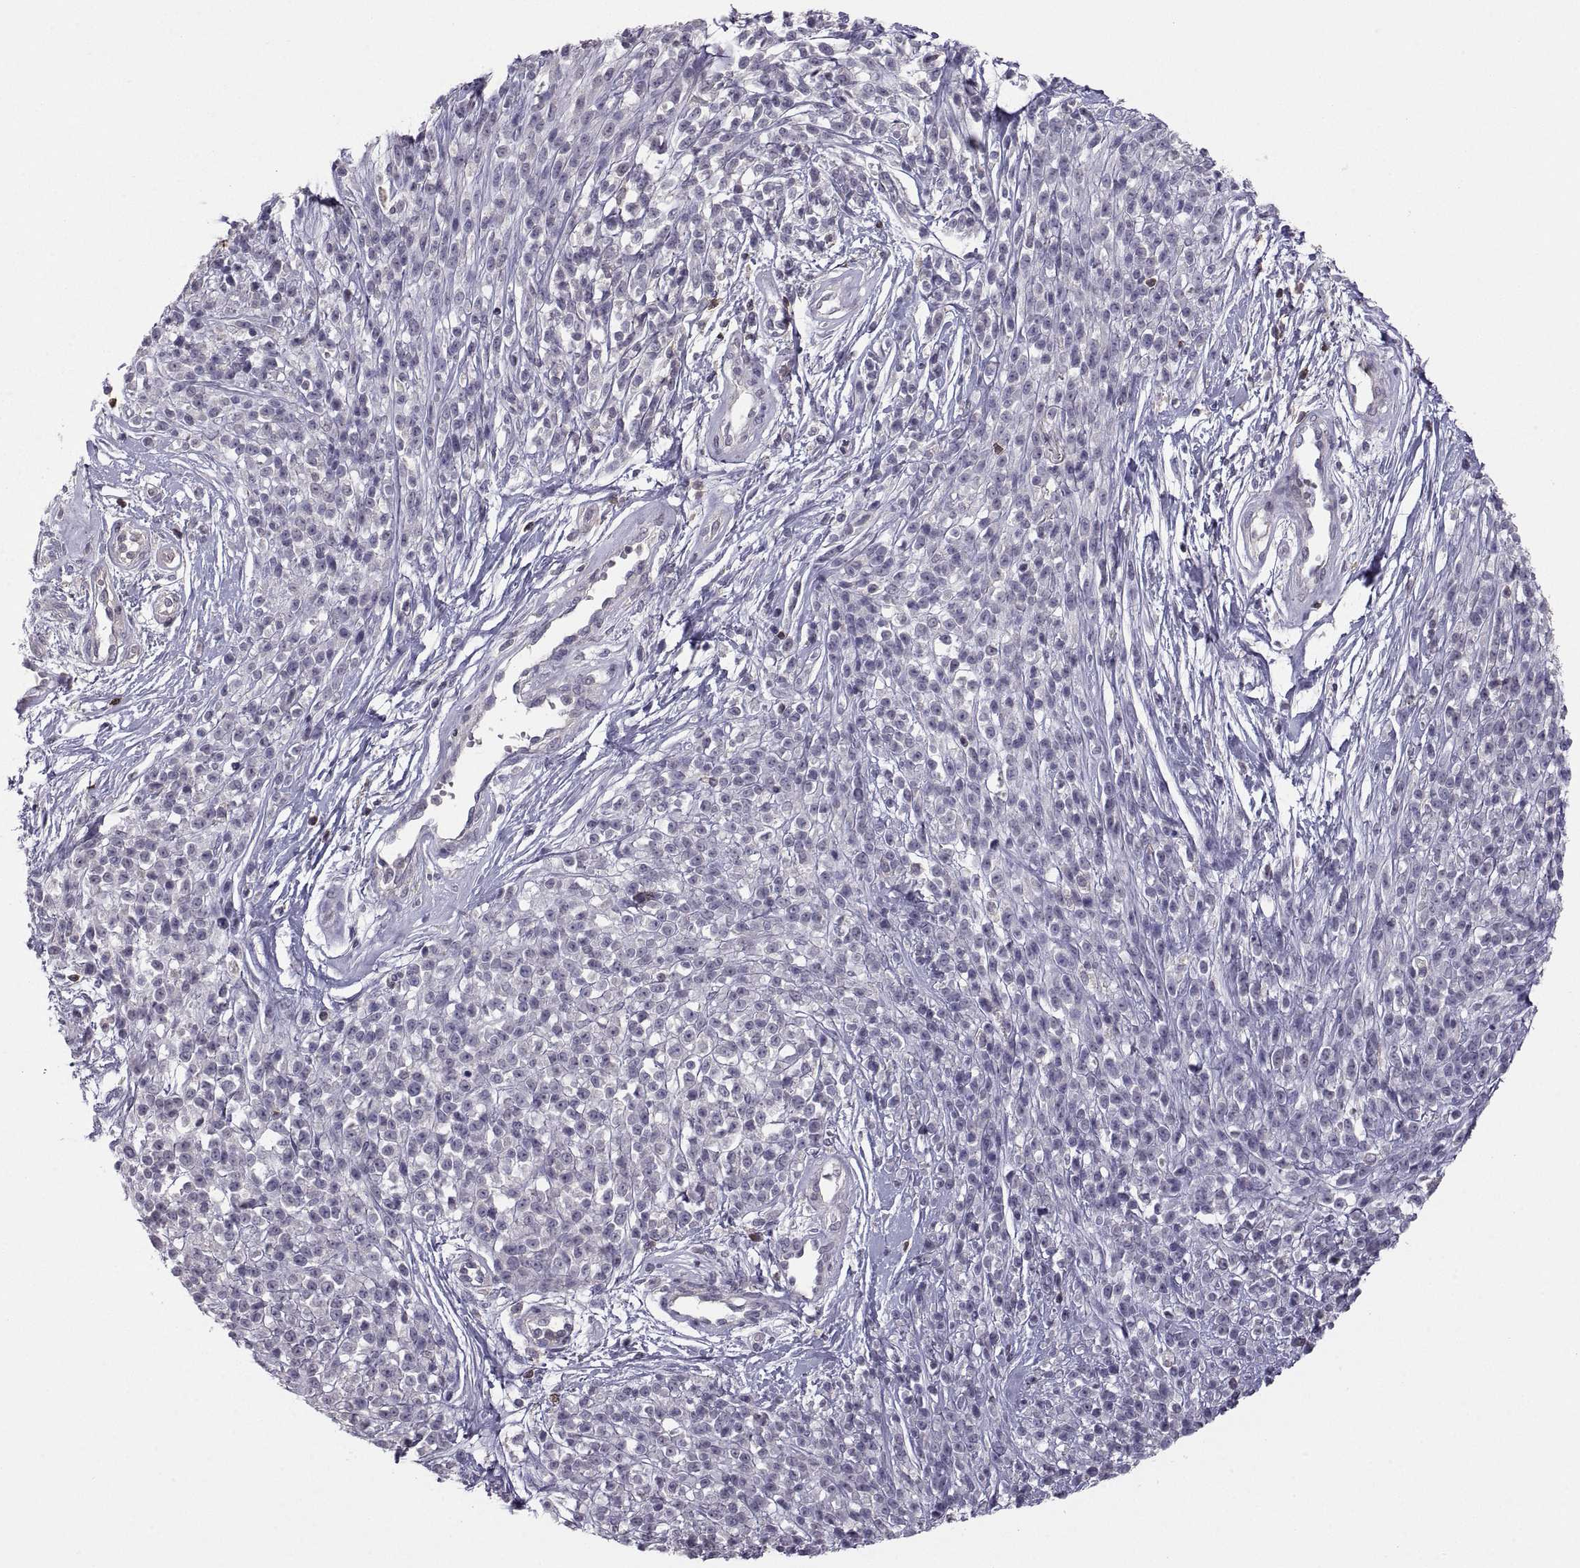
{"staining": {"intensity": "negative", "quantity": "none", "location": "none"}, "tissue": "melanoma", "cell_type": "Tumor cells", "image_type": "cancer", "snomed": [{"axis": "morphology", "description": "Malignant melanoma, NOS"}, {"axis": "topography", "description": "Skin"}, {"axis": "topography", "description": "Skin of trunk"}], "caption": "A histopathology image of human melanoma is negative for staining in tumor cells.", "gene": "EZR", "patient": {"sex": "male", "age": 74}}